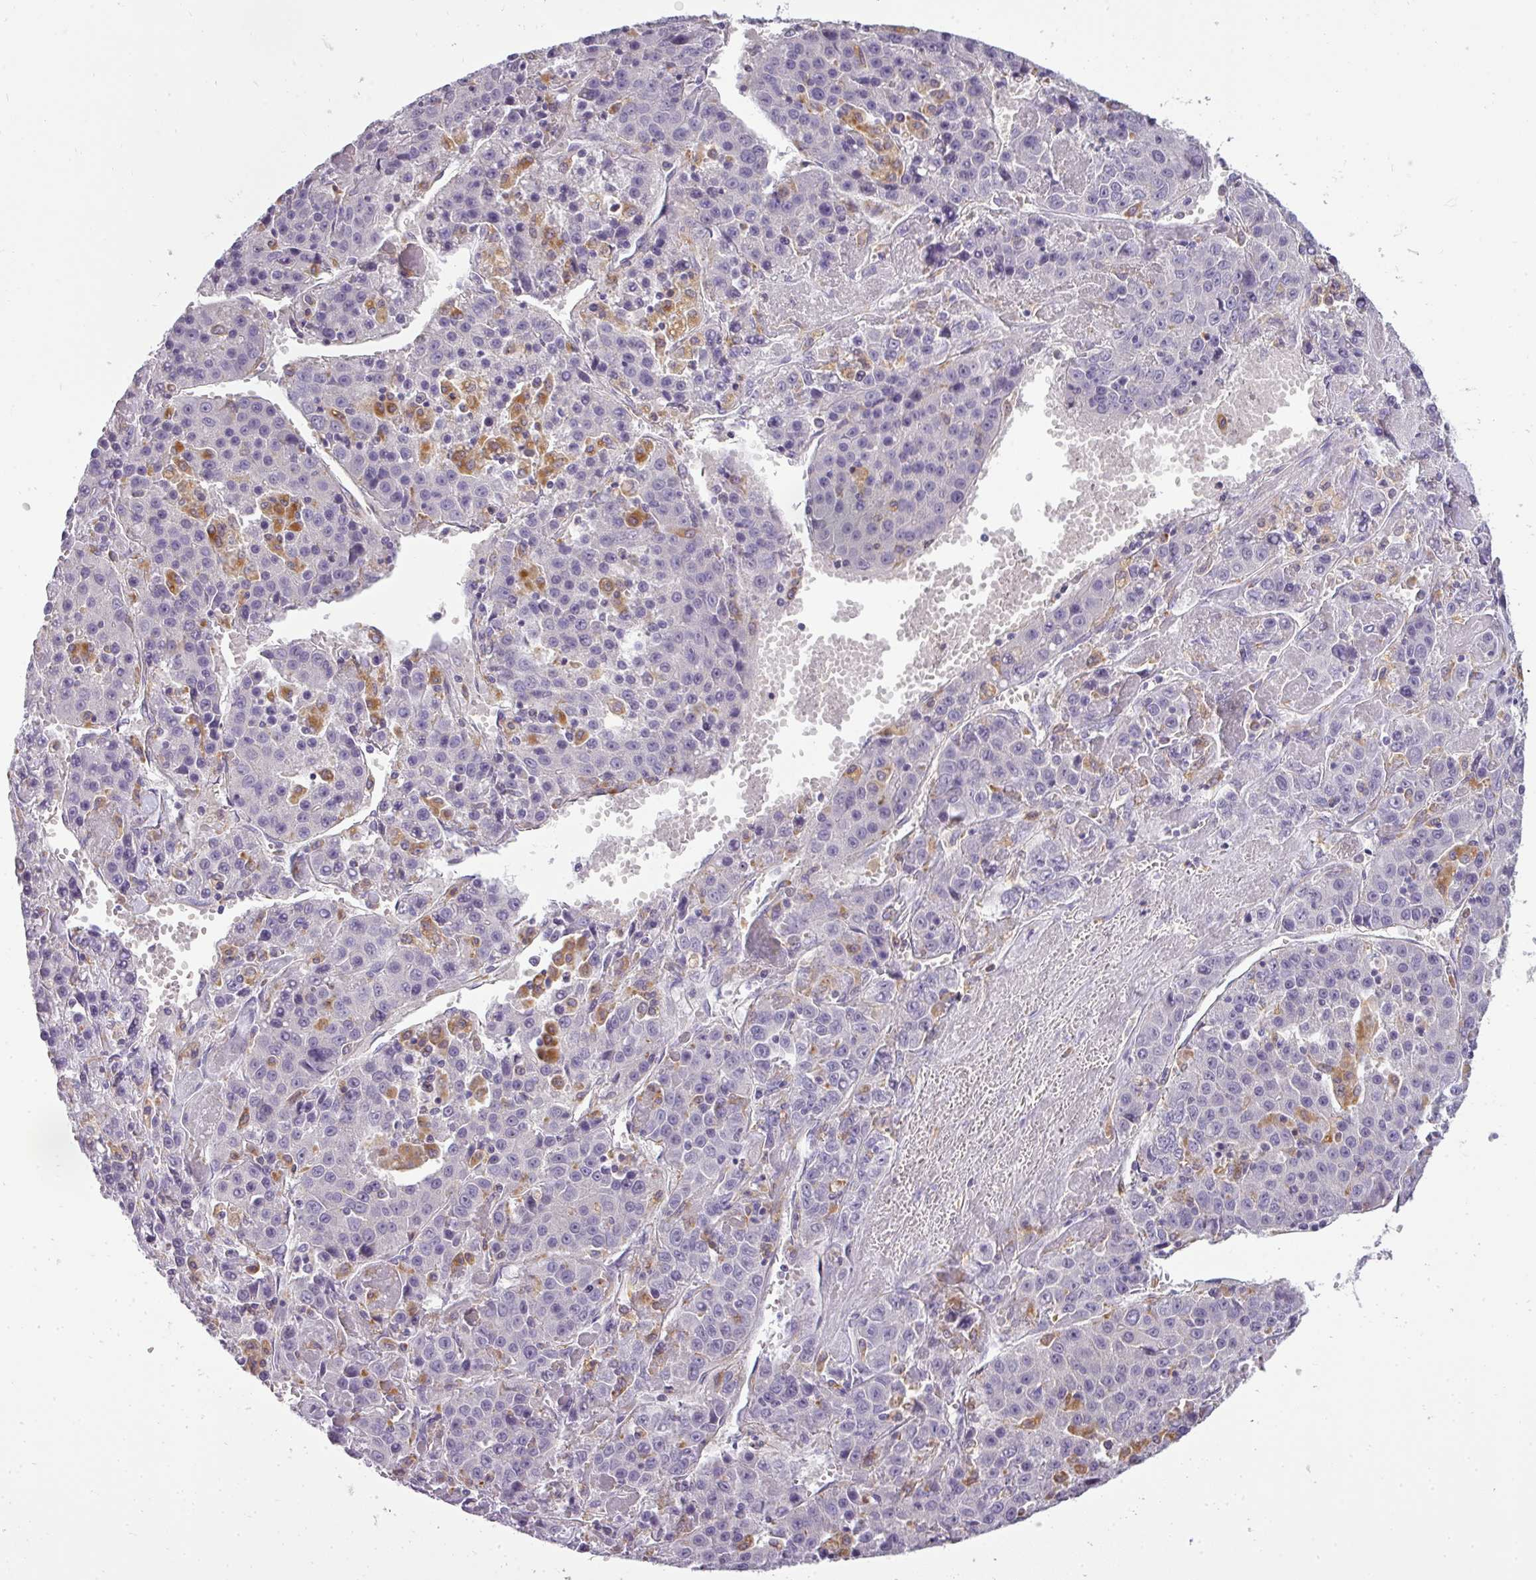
{"staining": {"intensity": "negative", "quantity": "none", "location": "none"}, "tissue": "liver cancer", "cell_type": "Tumor cells", "image_type": "cancer", "snomed": [{"axis": "morphology", "description": "Carcinoma, Hepatocellular, NOS"}, {"axis": "topography", "description": "Liver"}], "caption": "This is an IHC histopathology image of liver cancer (hepatocellular carcinoma). There is no expression in tumor cells.", "gene": "ATP6V1D", "patient": {"sex": "female", "age": 53}}